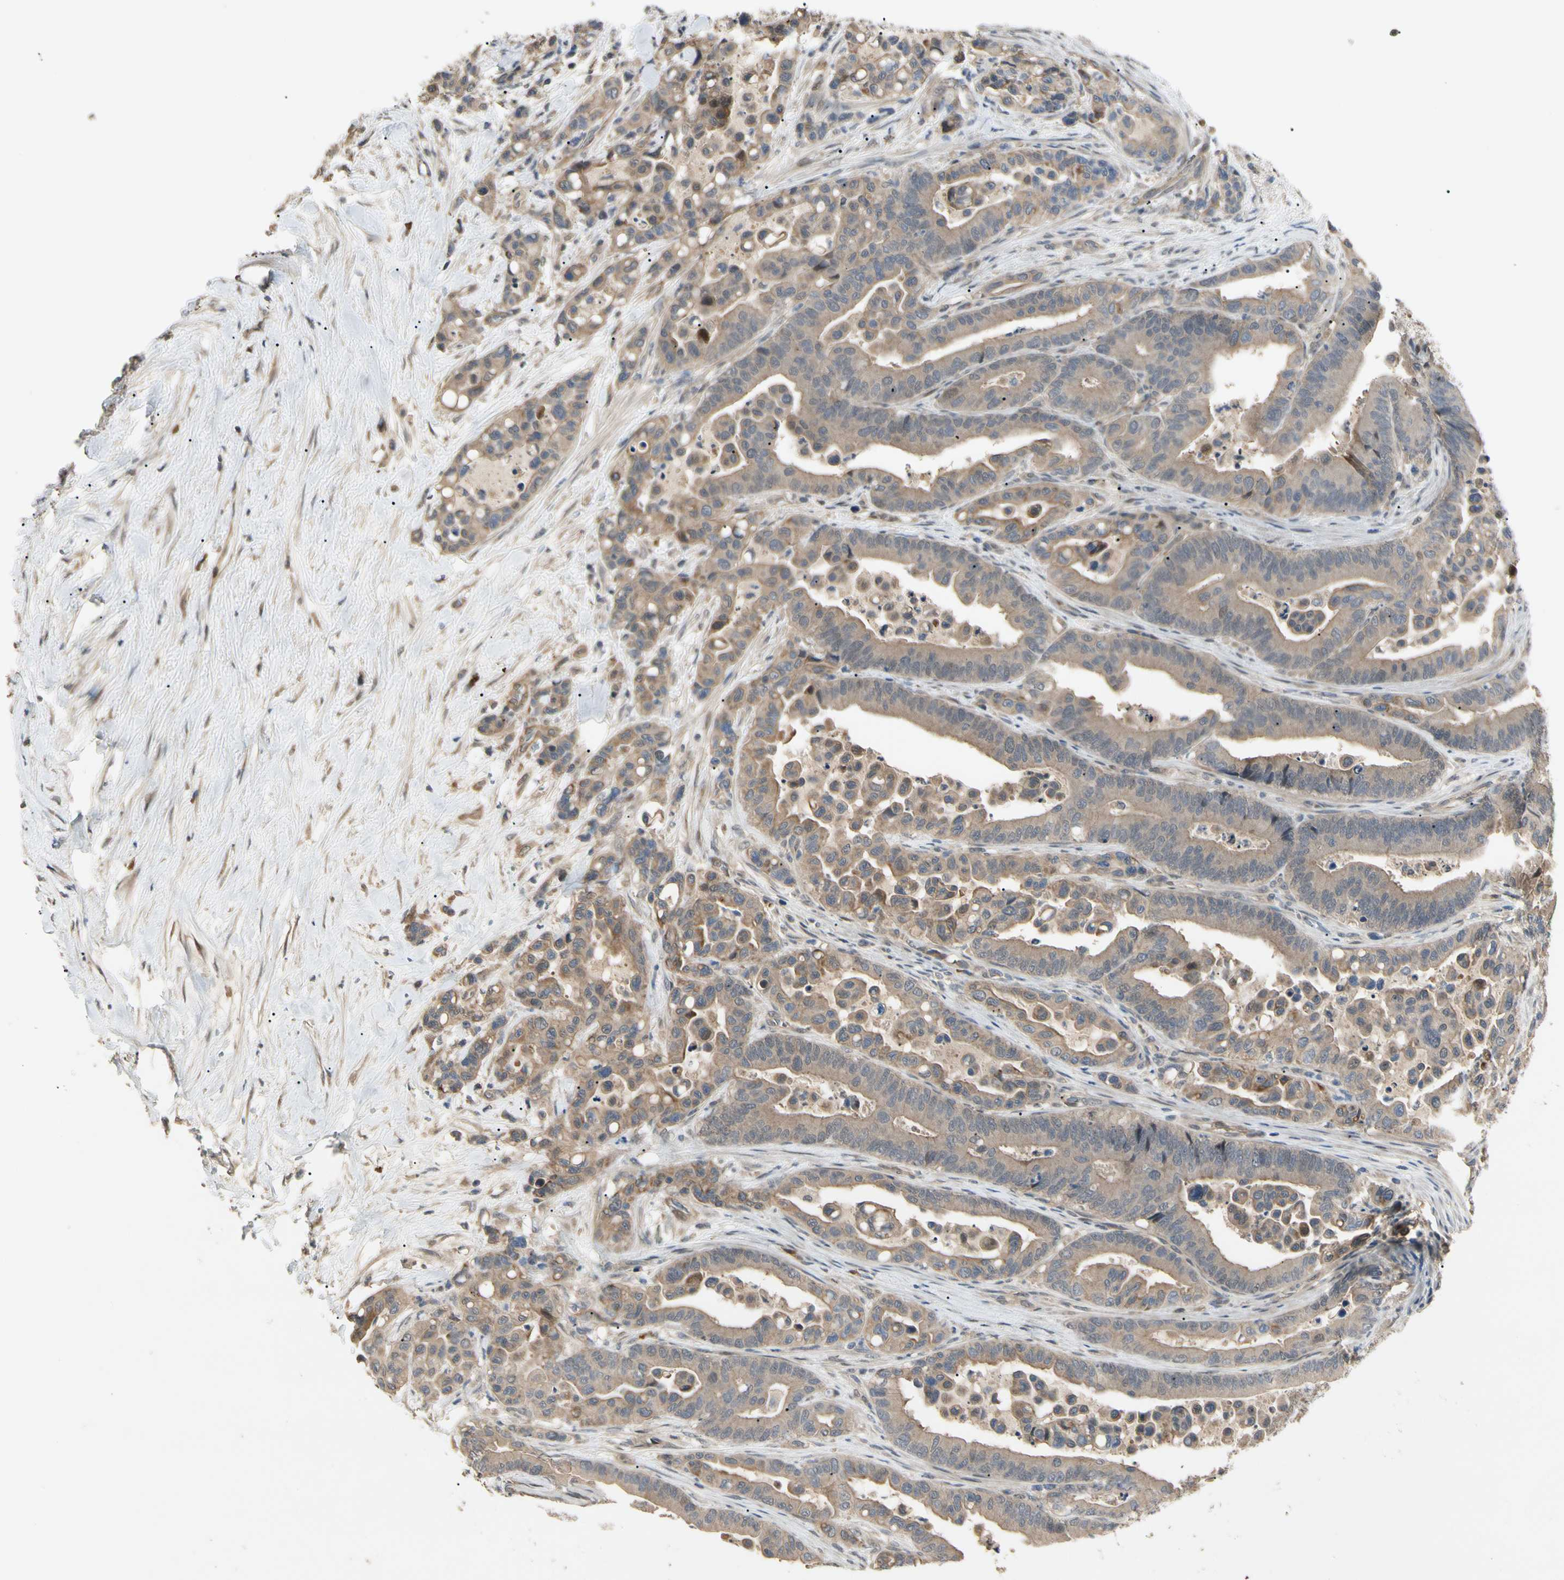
{"staining": {"intensity": "weak", "quantity": ">75%", "location": "cytoplasmic/membranous"}, "tissue": "colorectal cancer", "cell_type": "Tumor cells", "image_type": "cancer", "snomed": [{"axis": "morphology", "description": "Normal tissue, NOS"}, {"axis": "morphology", "description": "Adenocarcinoma, NOS"}, {"axis": "topography", "description": "Colon"}], "caption": "This is a histology image of immunohistochemistry (IHC) staining of colorectal cancer, which shows weak positivity in the cytoplasmic/membranous of tumor cells.", "gene": "ATG4C", "patient": {"sex": "male", "age": 82}}